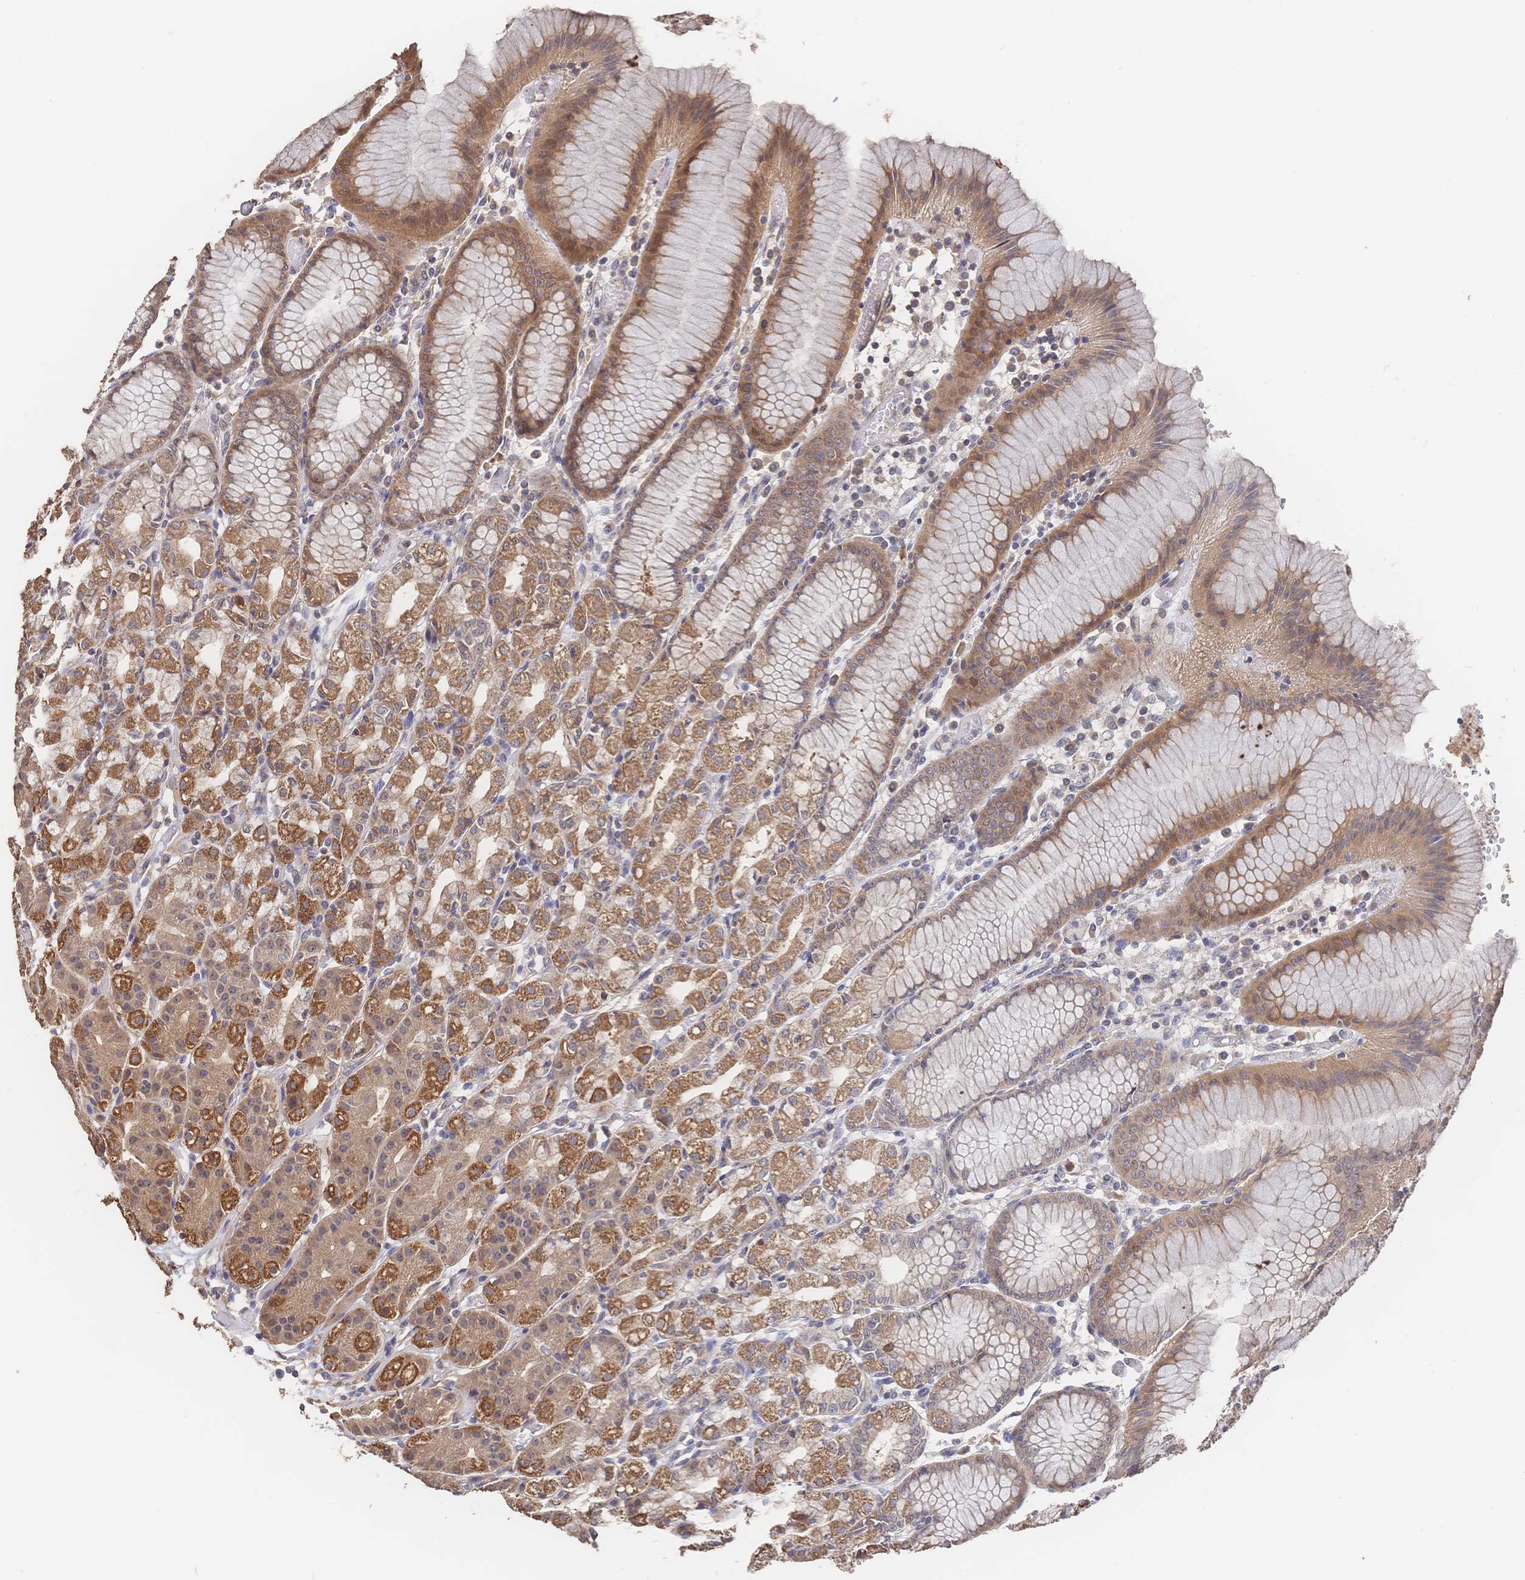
{"staining": {"intensity": "moderate", "quantity": ">75%", "location": "cytoplasmic/membranous"}, "tissue": "stomach", "cell_type": "Glandular cells", "image_type": "normal", "snomed": [{"axis": "morphology", "description": "Normal tissue, NOS"}, {"axis": "topography", "description": "Stomach"}], "caption": "Immunohistochemistry (IHC) of normal human stomach displays medium levels of moderate cytoplasmic/membranous staining in about >75% of glandular cells.", "gene": "DNAJA4", "patient": {"sex": "female", "age": 57}}